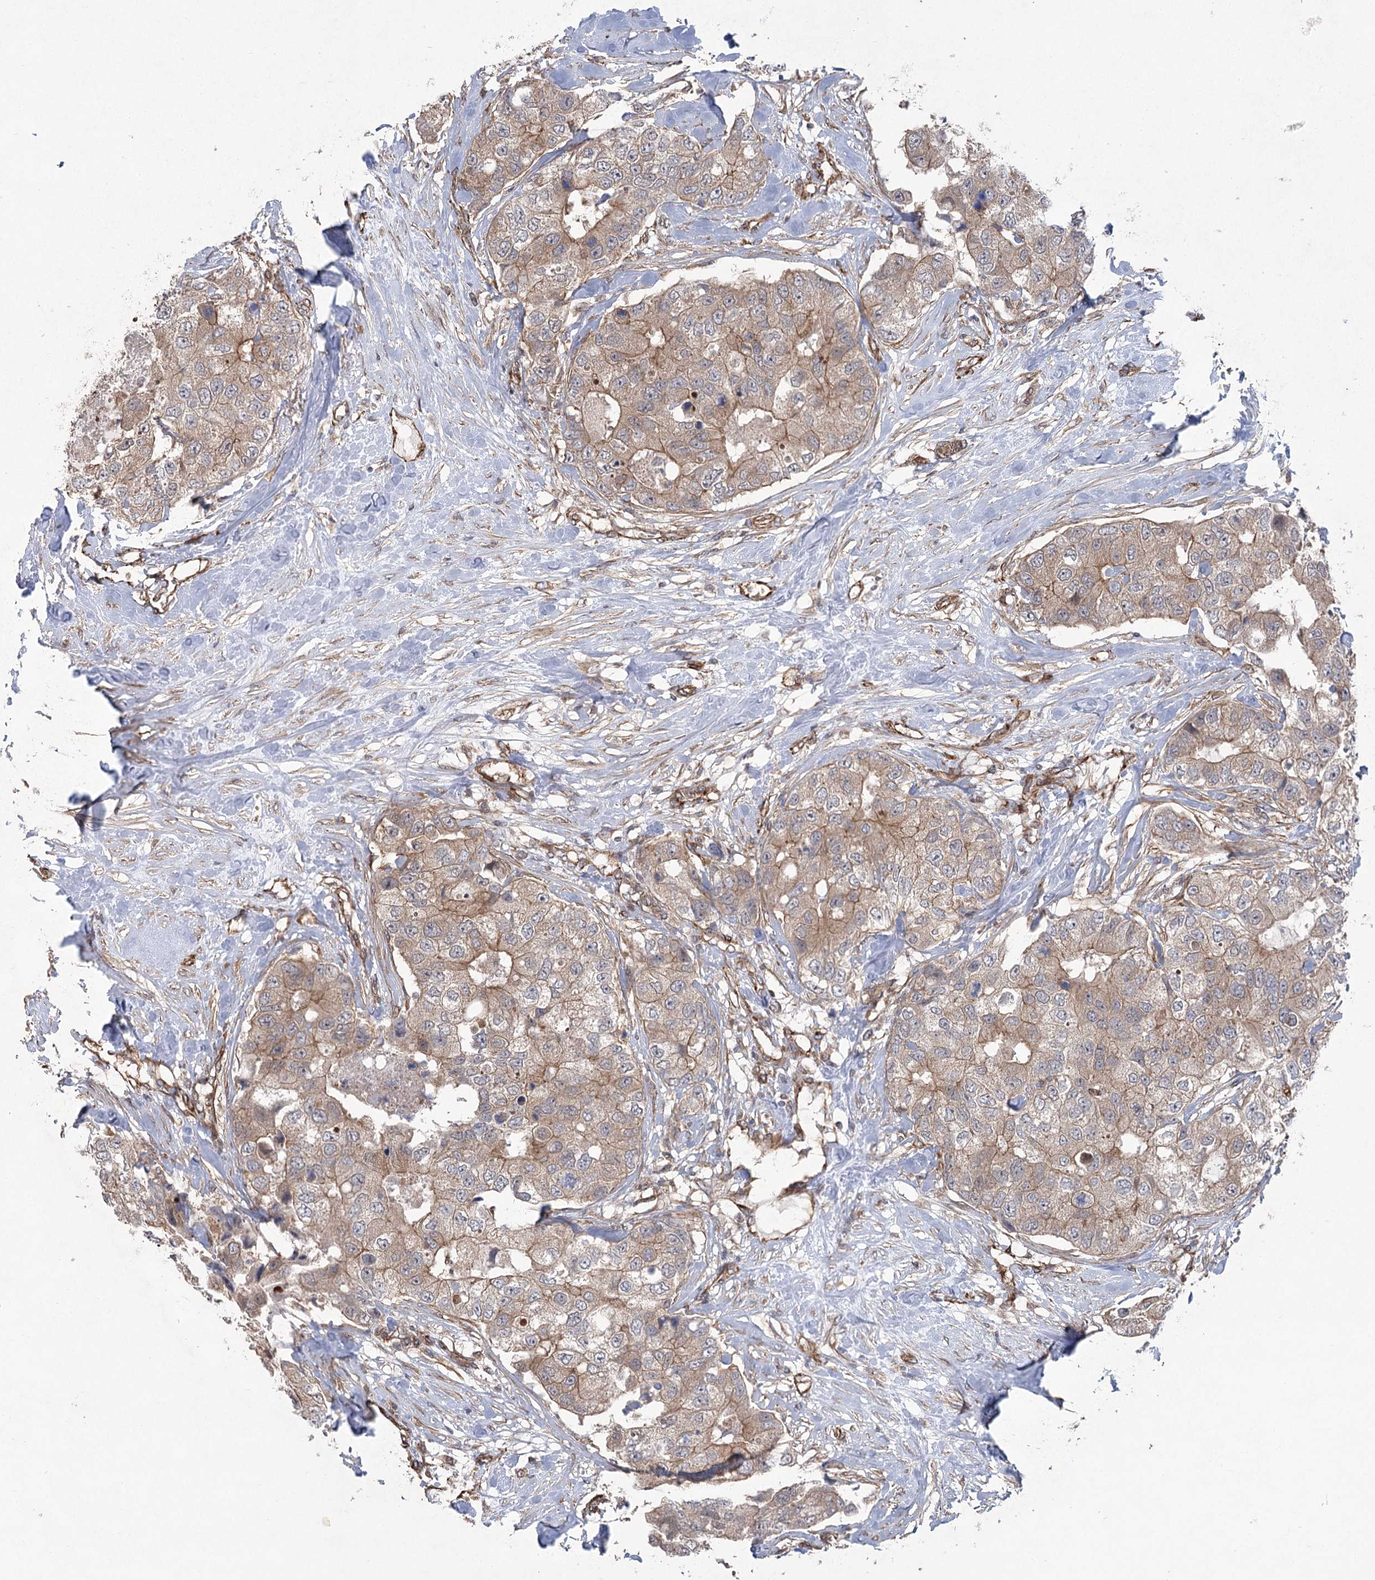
{"staining": {"intensity": "weak", "quantity": ">75%", "location": "cytoplasmic/membranous"}, "tissue": "breast cancer", "cell_type": "Tumor cells", "image_type": "cancer", "snomed": [{"axis": "morphology", "description": "Duct carcinoma"}, {"axis": "topography", "description": "Breast"}], "caption": "Immunohistochemical staining of breast invasive ductal carcinoma shows low levels of weak cytoplasmic/membranous protein staining in about >75% of tumor cells. The protein of interest is stained brown, and the nuclei are stained in blue (DAB (3,3'-diaminobenzidine) IHC with brightfield microscopy, high magnification).", "gene": "RWDD4", "patient": {"sex": "female", "age": 62}}